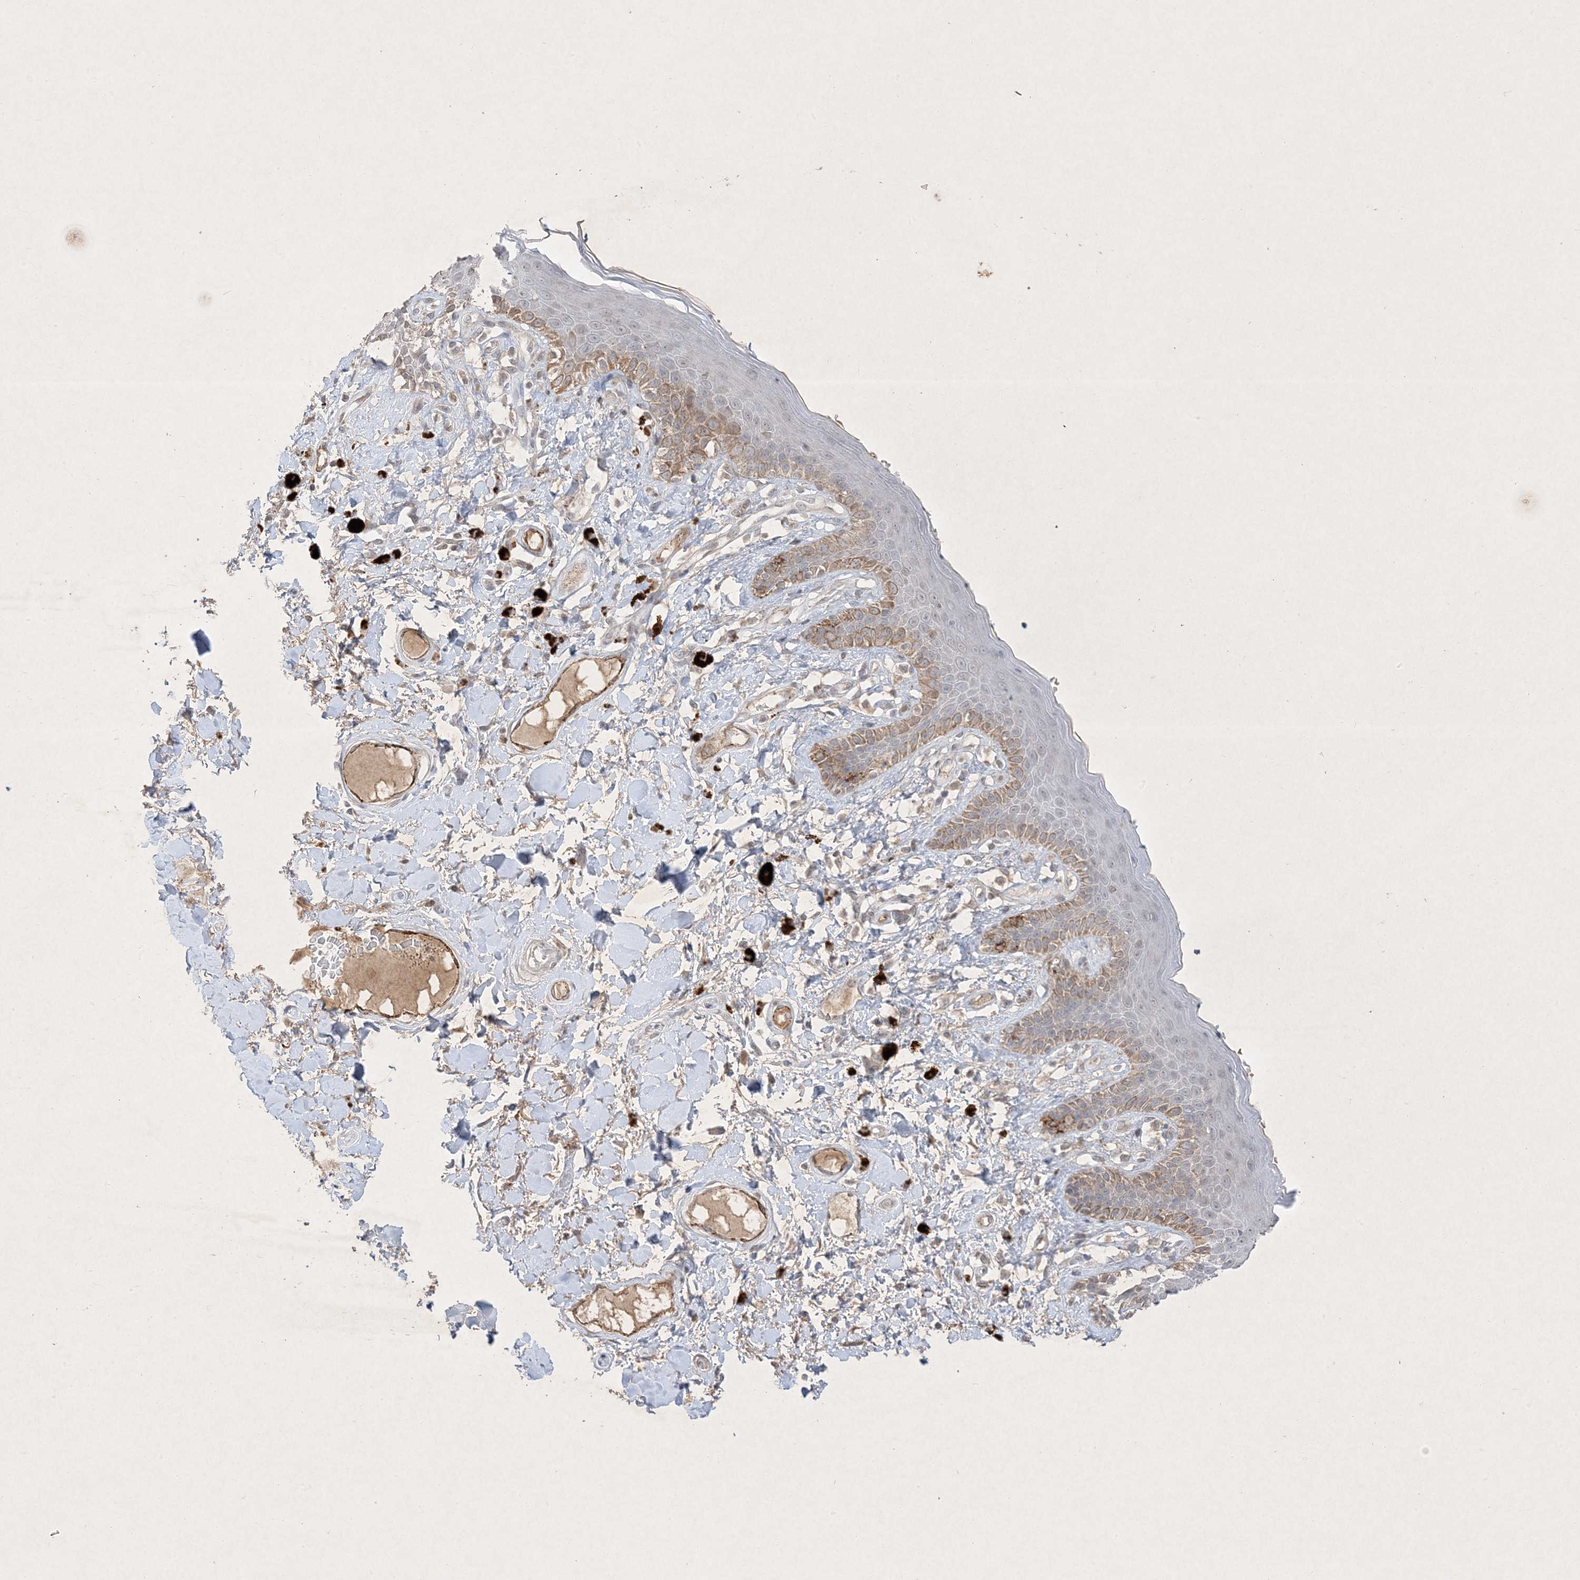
{"staining": {"intensity": "moderate", "quantity": "25%-75%", "location": "cytoplasmic/membranous"}, "tissue": "skin", "cell_type": "Epidermal cells", "image_type": "normal", "snomed": [{"axis": "morphology", "description": "Normal tissue, NOS"}, {"axis": "topography", "description": "Anal"}], "caption": "Skin stained with a protein marker reveals moderate staining in epidermal cells.", "gene": "PRSS36", "patient": {"sex": "female", "age": 78}}